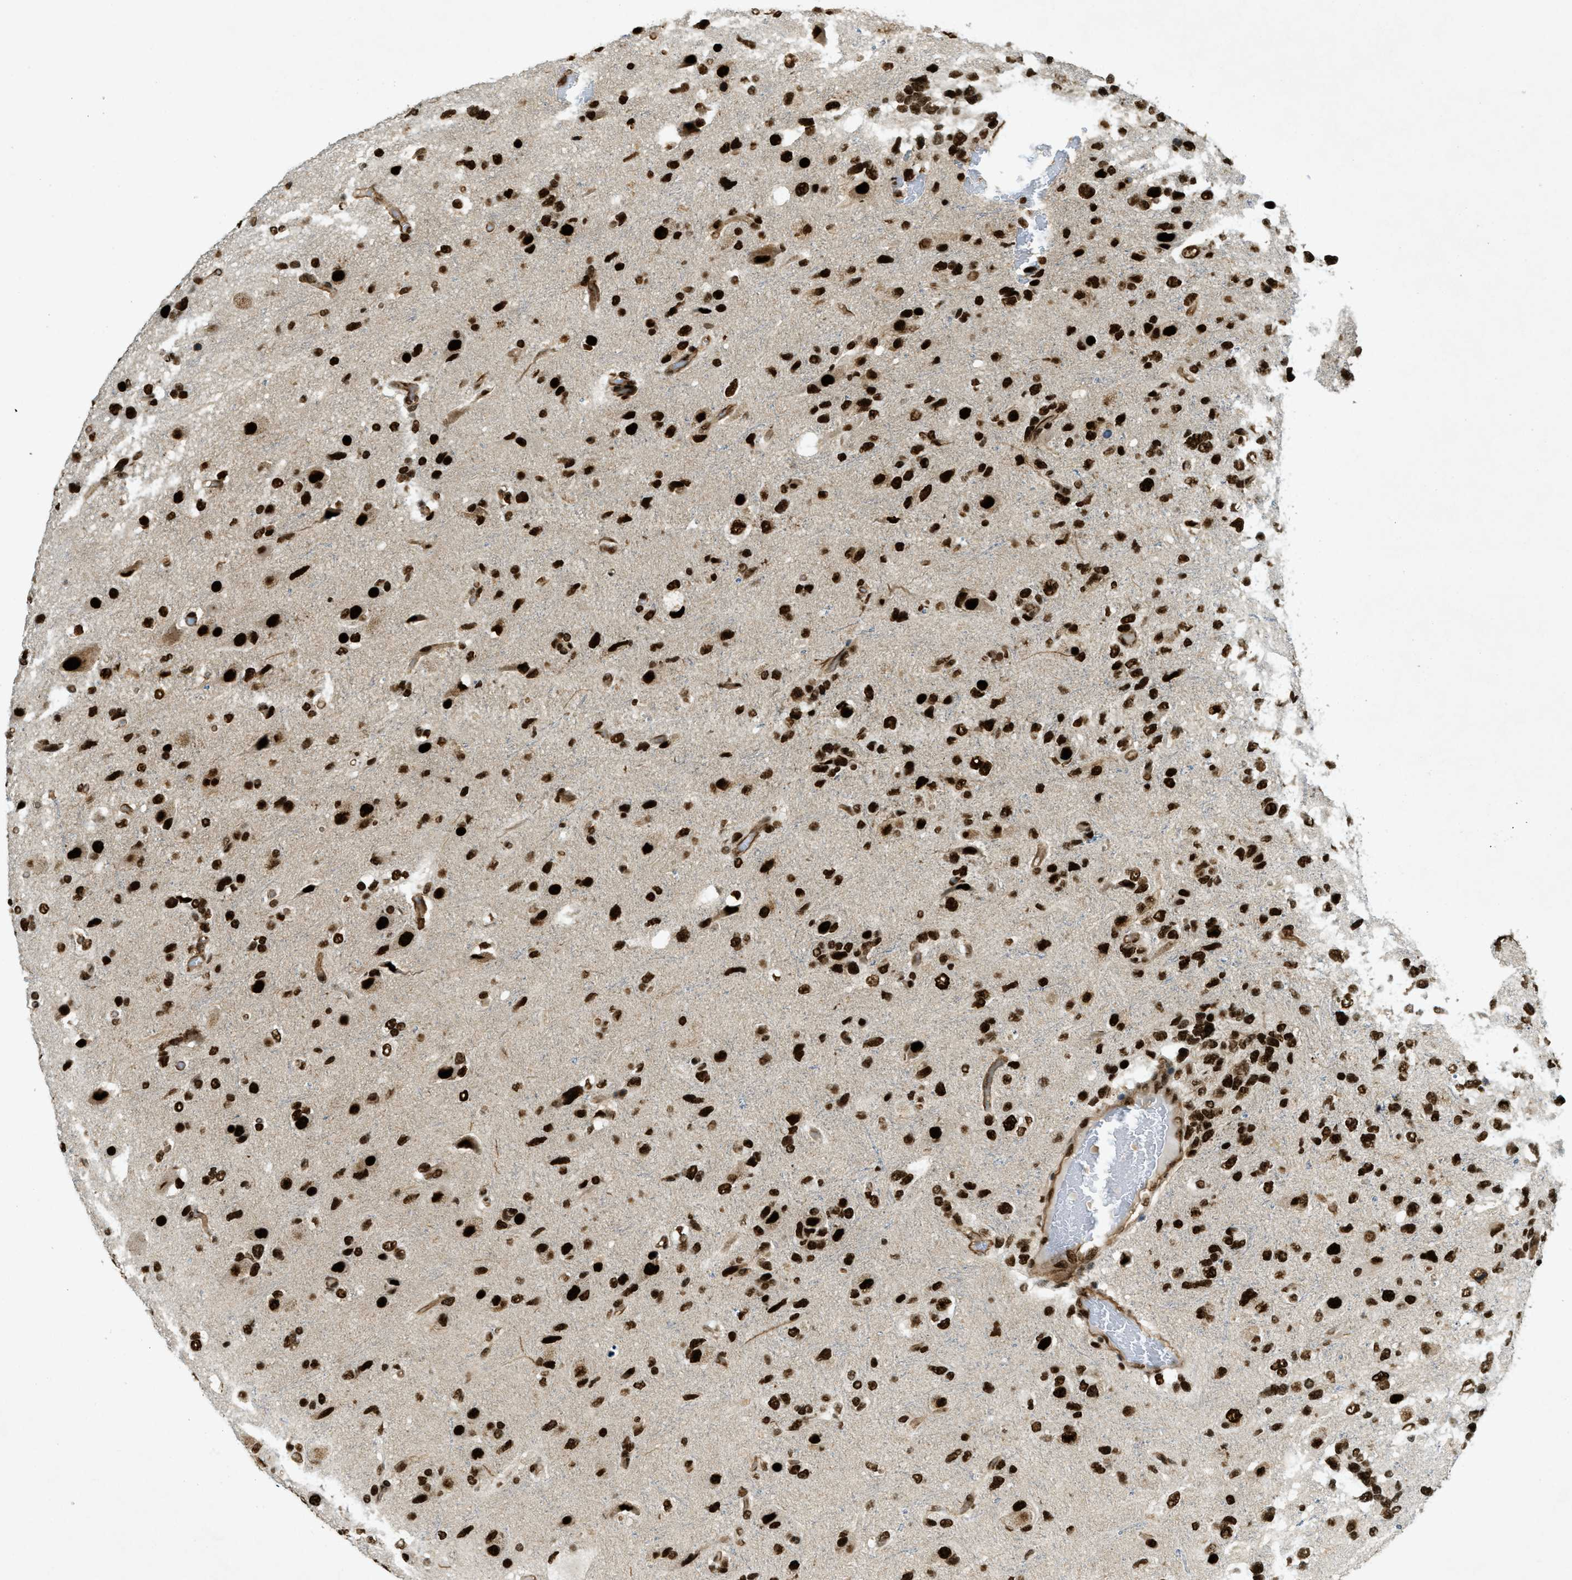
{"staining": {"intensity": "strong", "quantity": ">75%", "location": "nuclear"}, "tissue": "glioma", "cell_type": "Tumor cells", "image_type": "cancer", "snomed": [{"axis": "morphology", "description": "Glioma, malignant, High grade"}, {"axis": "topography", "description": "Brain"}], "caption": "An immunohistochemistry (IHC) image of neoplastic tissue is shown. Protein staining in brown highlights strong nuclear positivity in glioma within tumor cells.", "gene": "ZFR", "patient": {"sex": "female", "age": 58}}